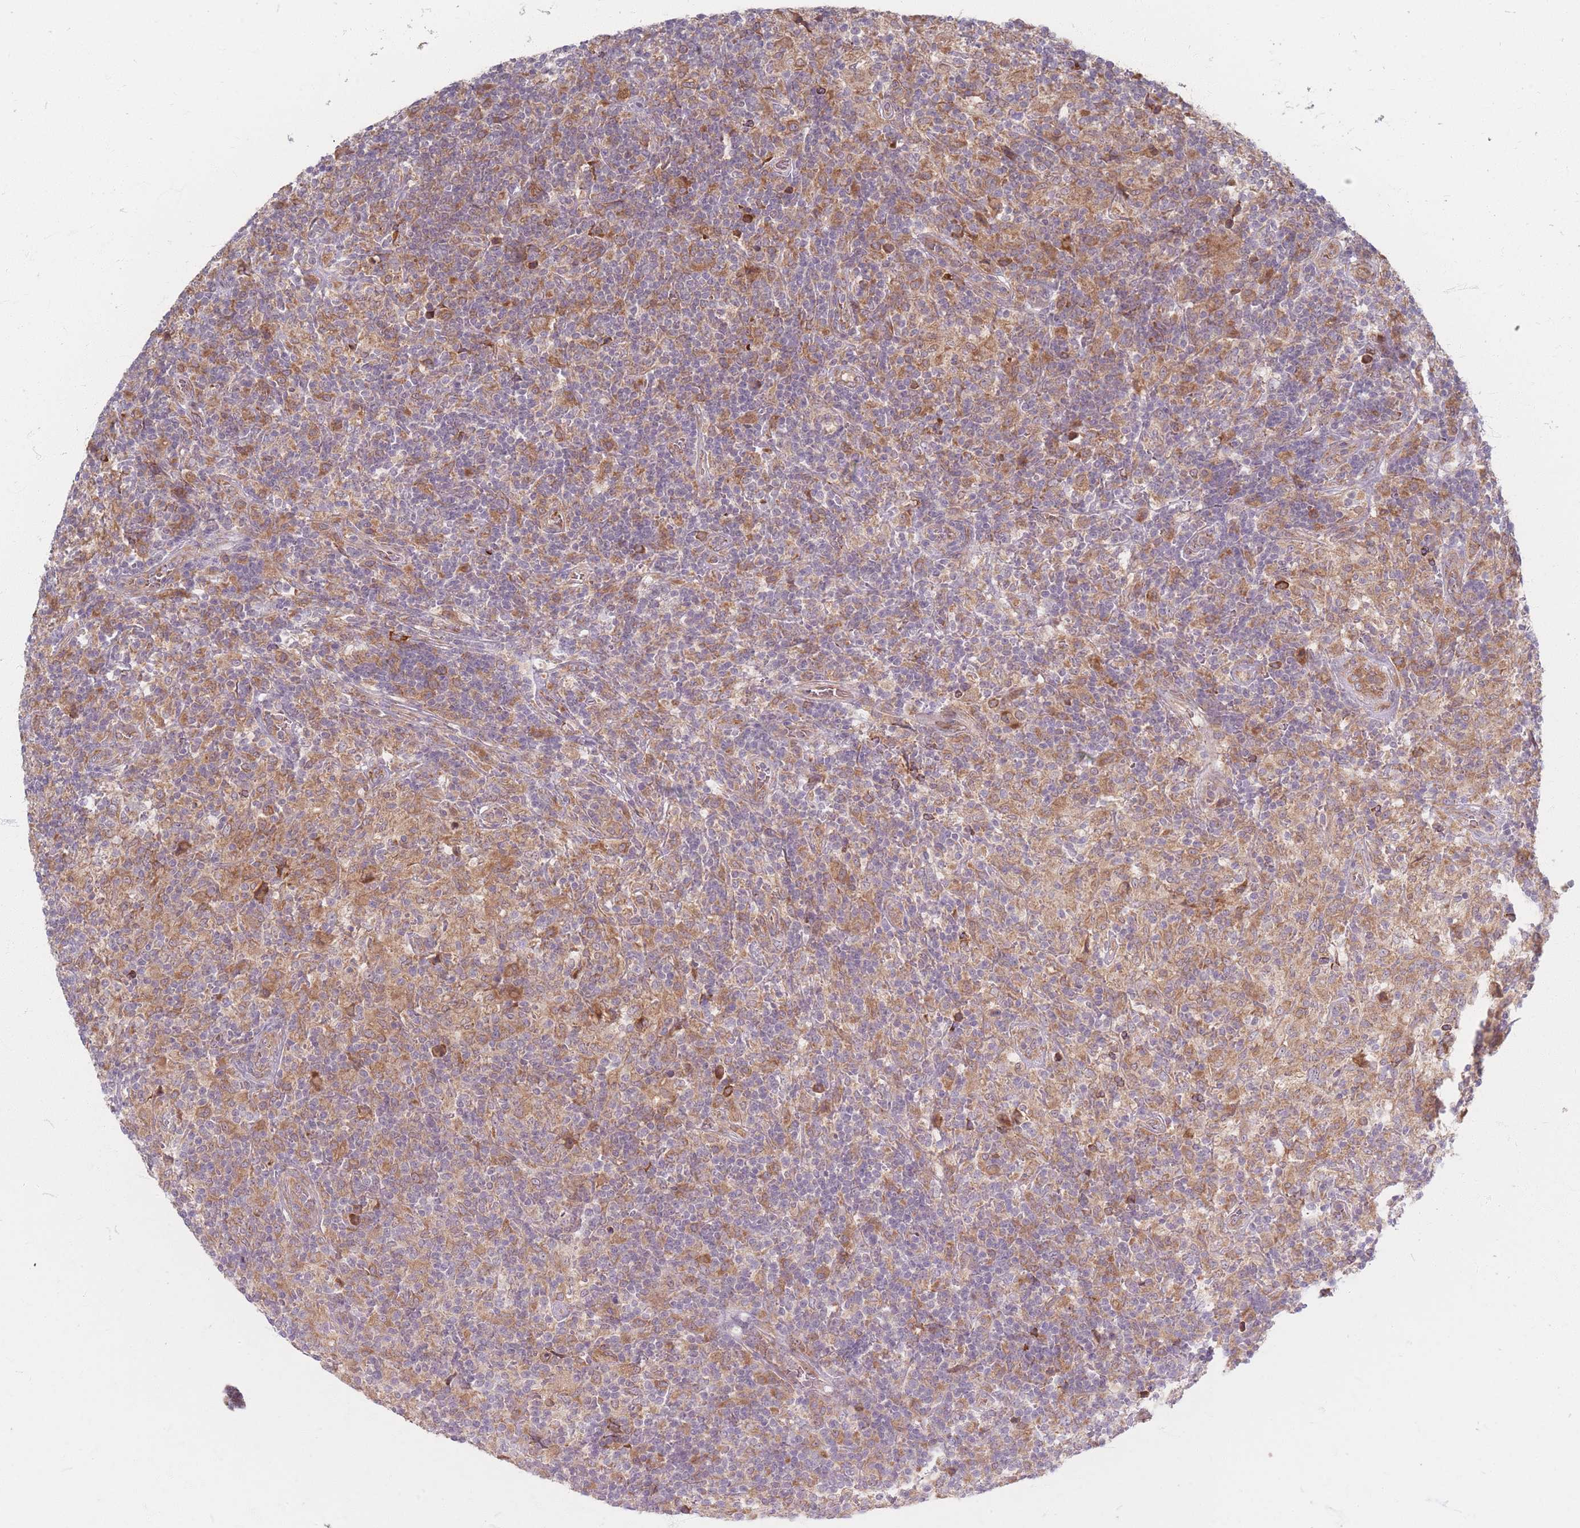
{"staining": {"intensity": "weak", "quantity": ">75%", "location": "cytoplasmic/membranous"}, "tissue": "lymphoma", "cell_type": "Tumor cells", "image_type": "cancer", "snomed": [{"axis": "morphology", "description": "Hodgkin's disease, NOS"}, {"axis": "topography", "description": "Lymph node"}], "caption": "Brown immunohistochemical staining in Hodgkin's disease reveals weak cytoplasmic/membranous expression in approximately >75% of tumor cells.", "gene": "SMIM14", "patient": {"sex": "male", "age": 70}}